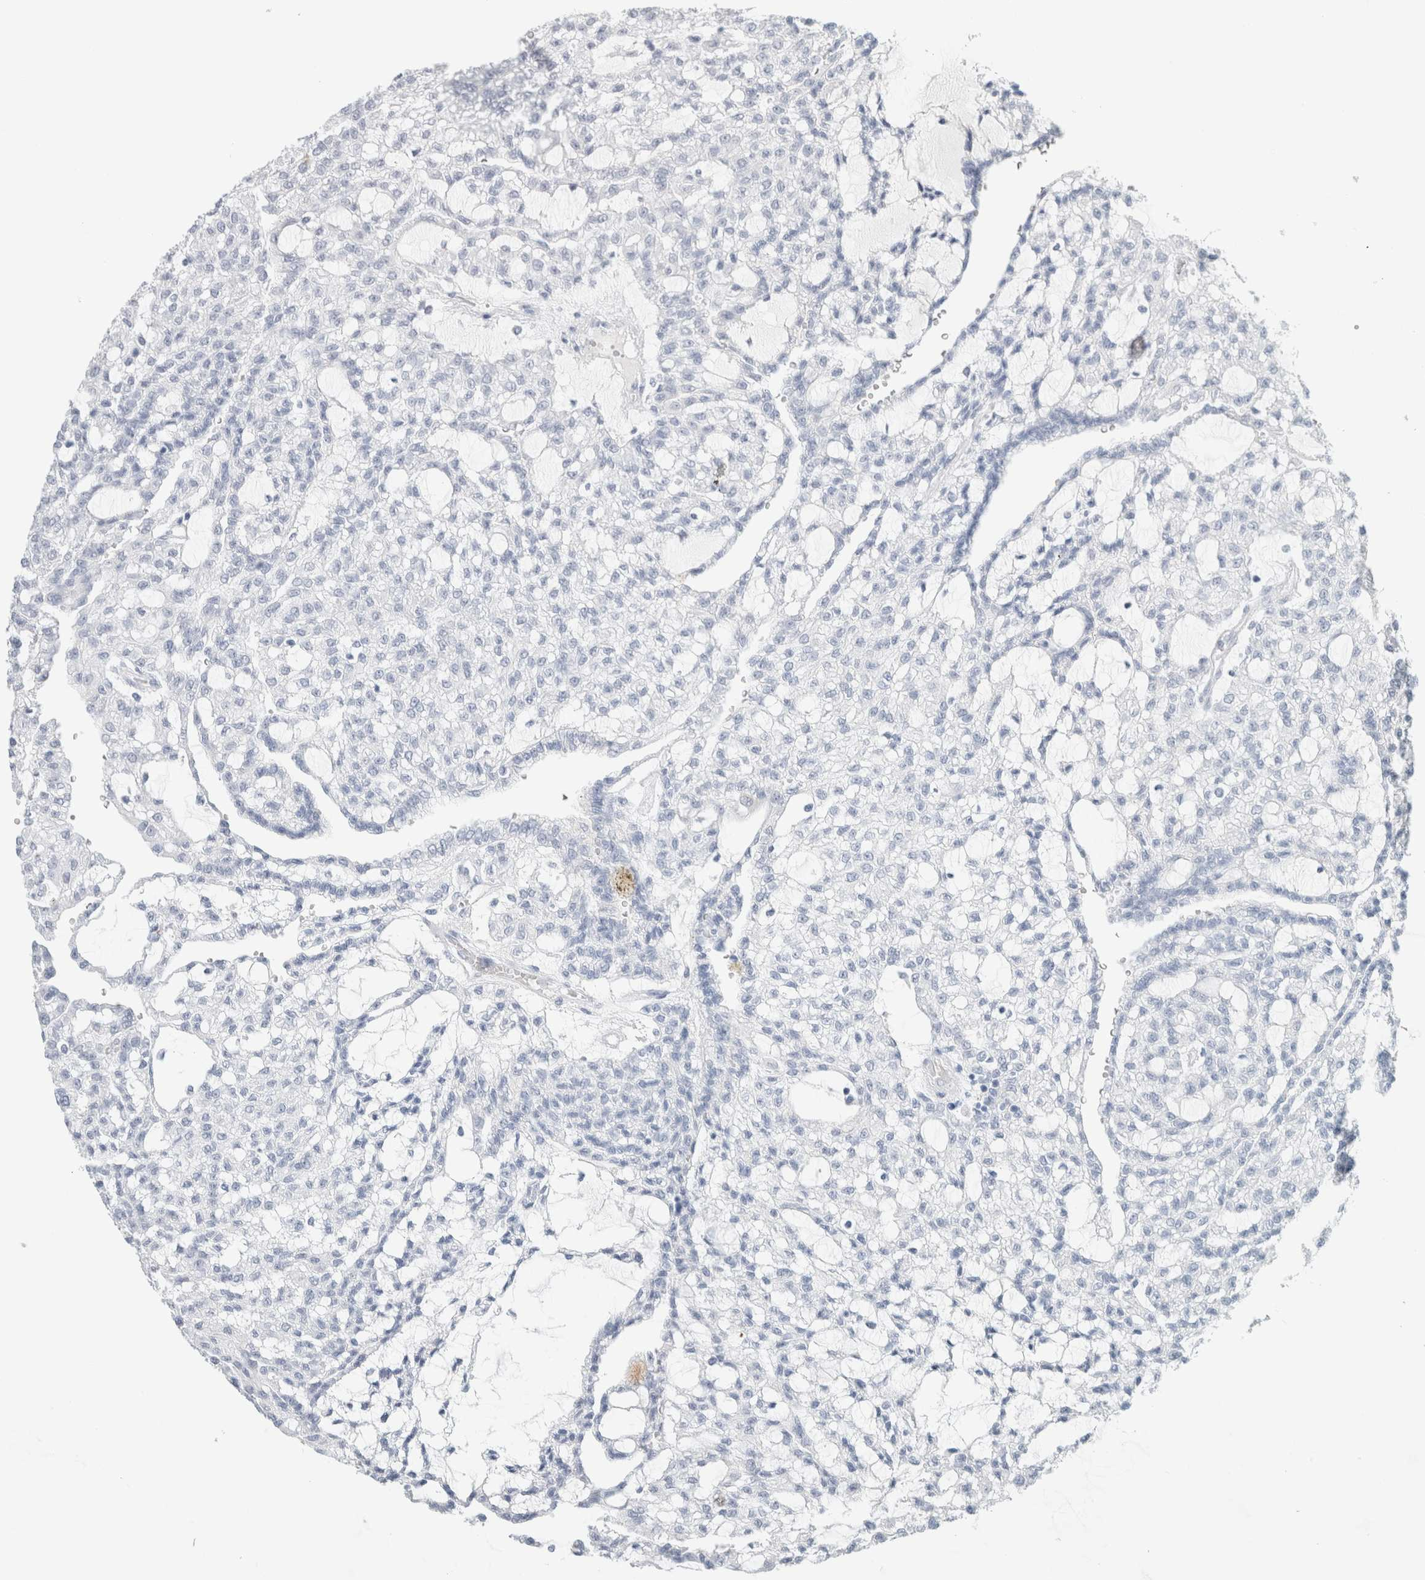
{"staining": {"intensity": "negative", "quantity": "none", "location": "none"}, "tissue": "renal cancer", "cell_type": "Tumor cells", "image_type": "cancer", "snomed": [{"axis": "morphology", "description": "Adenocarcinoma, NOS"}, {"axis": "topography", "description": "Kidney"}], "caption": "Tumor cells show no significant protein staining in renal adenocarcinoma.", "gene": "IL6", "patient": {"sex": "male", "age": 63}}